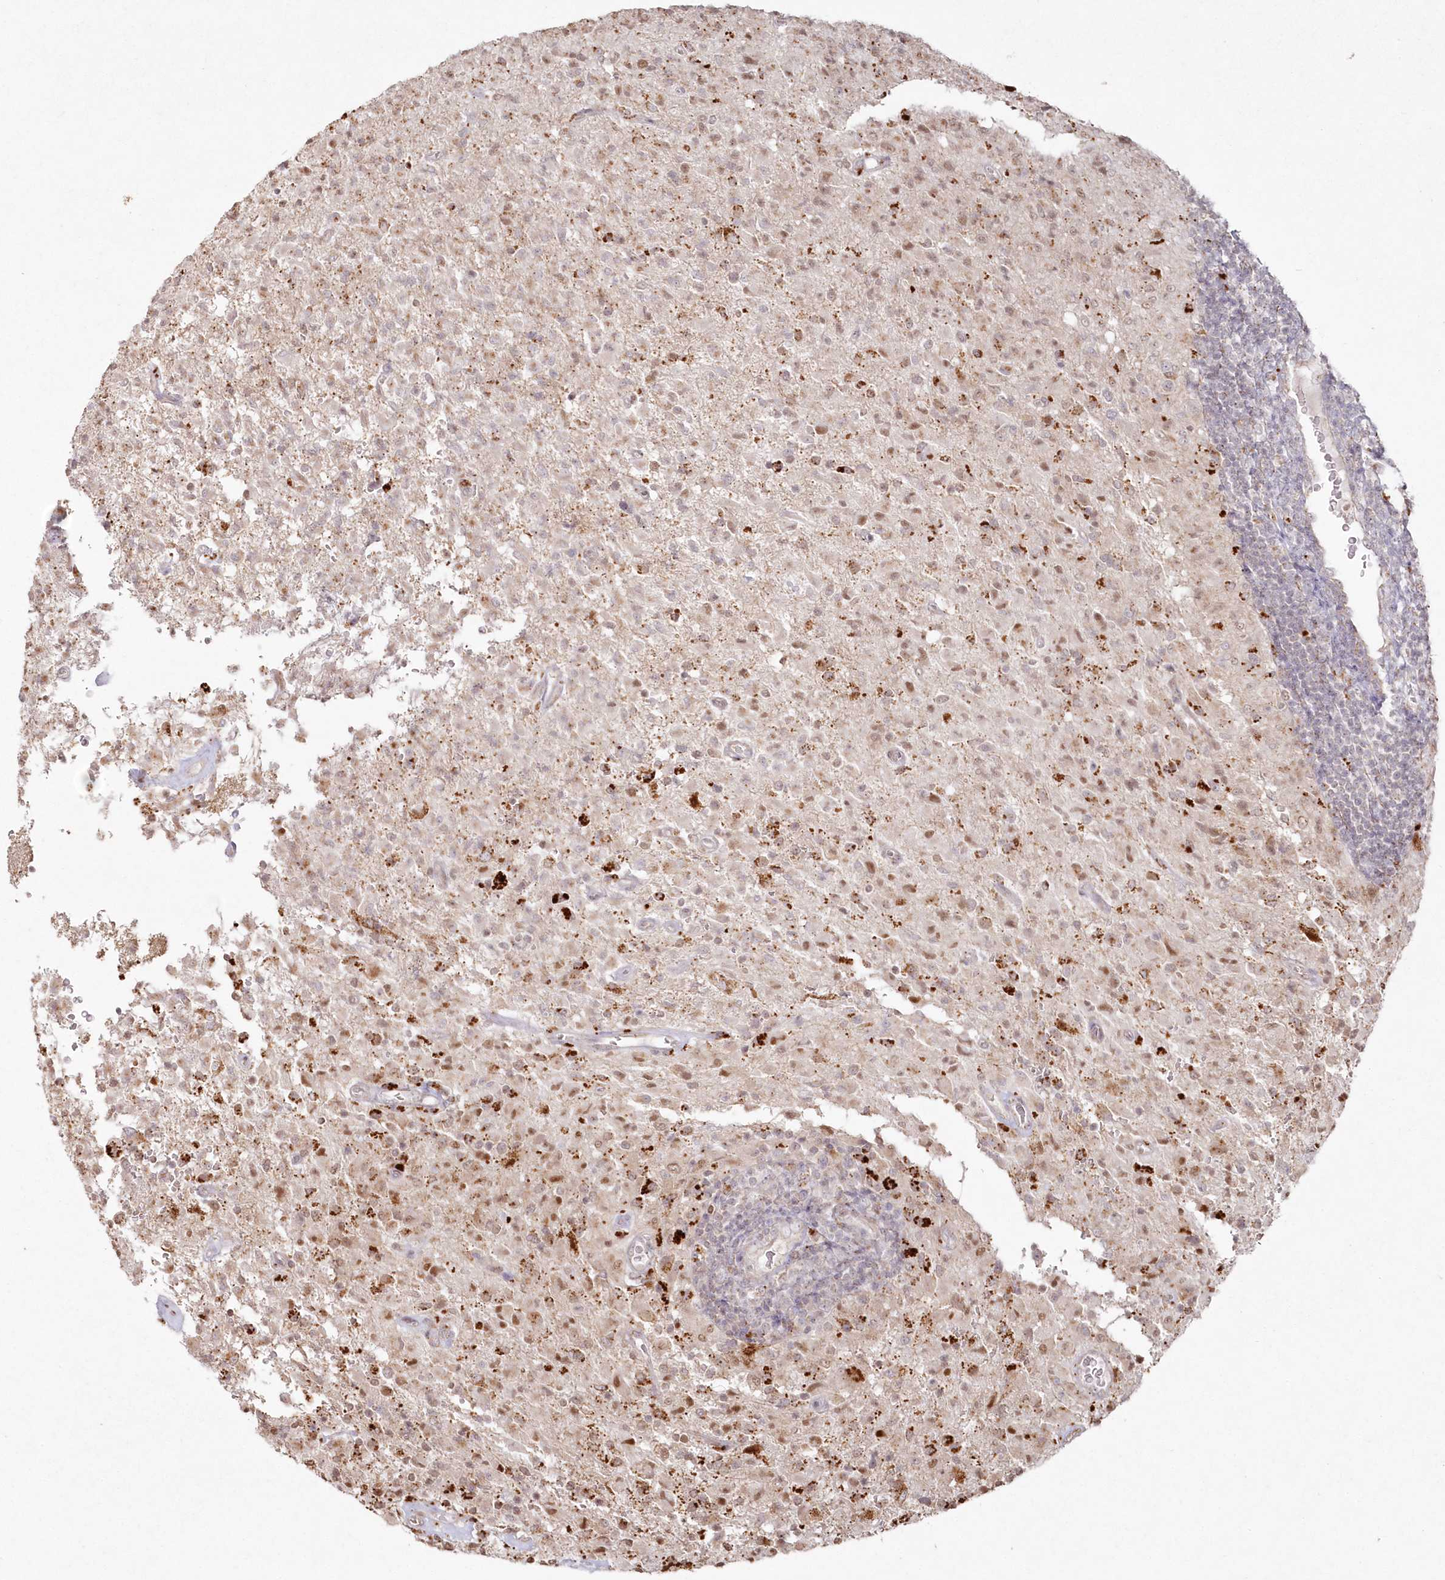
{"staining": {"intensity": "moderate", "quantity": "25%-75%", "location": "cytoplasmic/membranous,nuclear"}, "tissue": "glioma", "cell_type": "Tumor cells", "image_type": "cancer", "snomed": [{"axis": "morphology", "description": "Glioma, malignant, High grade"}, {"axis": "topography", "description": "Brain"}], "caption": "IHC of human glioma shows medium levels of moderate cytoplasmic/membranous and nuclear positivity in approximately 25%-75% of tumor cells. (Brightfield microscopy of DAB IHC at high magnification).", "gene": "ARSB", "patient": {"sex": "female", "age": 57}}